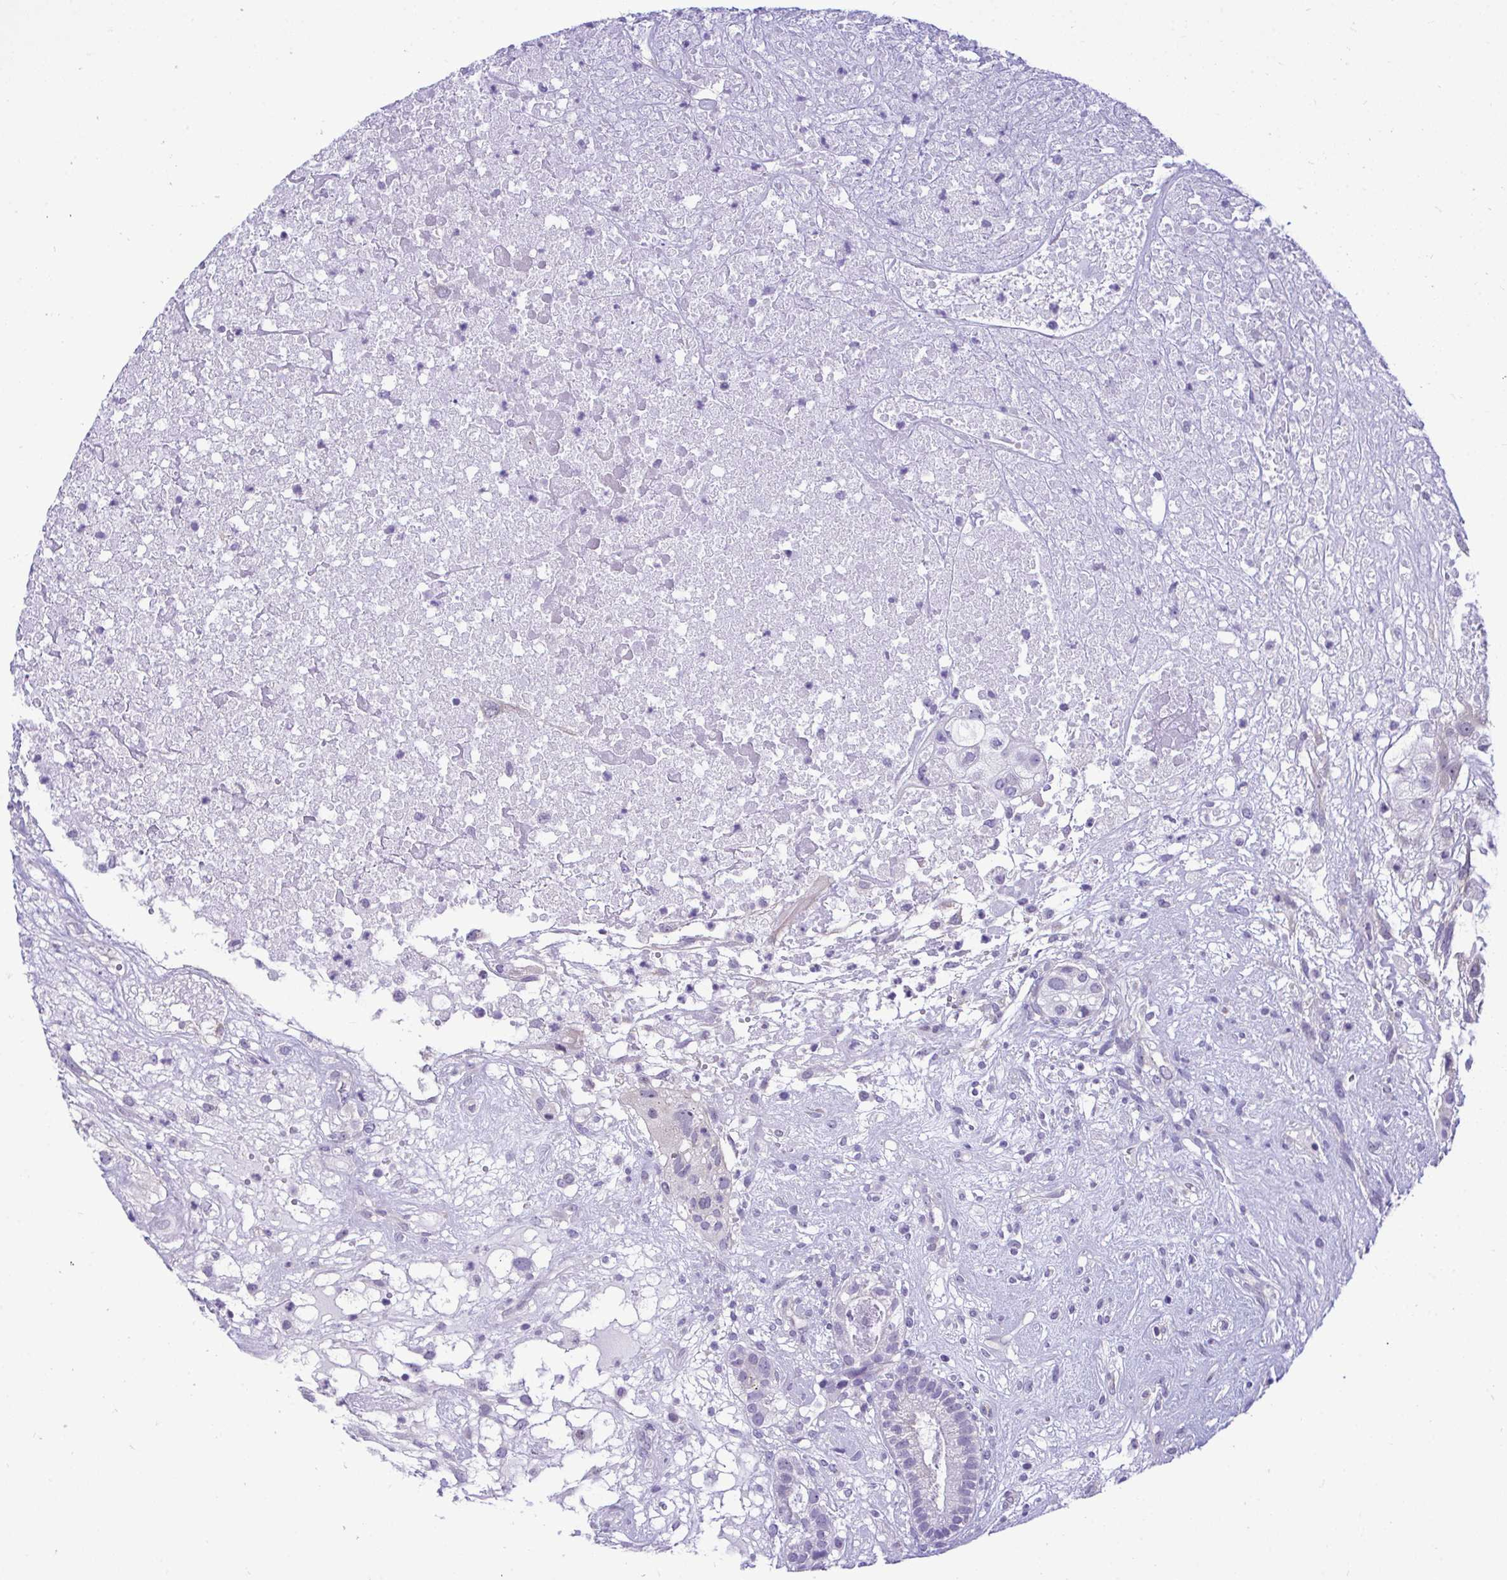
{"staining": {"intensity": "negative", "quantity": "none", "location": "none"}, "tissue": "testis cancer", "cell_type": "Tumor cells", "image_type": "cancer", "snomed": [{"axis": "morphology", "description": "Seminoma, NOS"}, {"axis": "morphology", "description": "Carcinoma, Embryonal, NOS"}, {"axis": "topography", "description": "Testis"}], "caption": "IHC histopathology image of neoplastic tissue: testis cancer stained with DAB (3,3'-diaminobenzidine) displays no significant protein positivity in tumor cells.", "gene": "SLC25A51", "patient": {"sex": "male", "age": 41}}